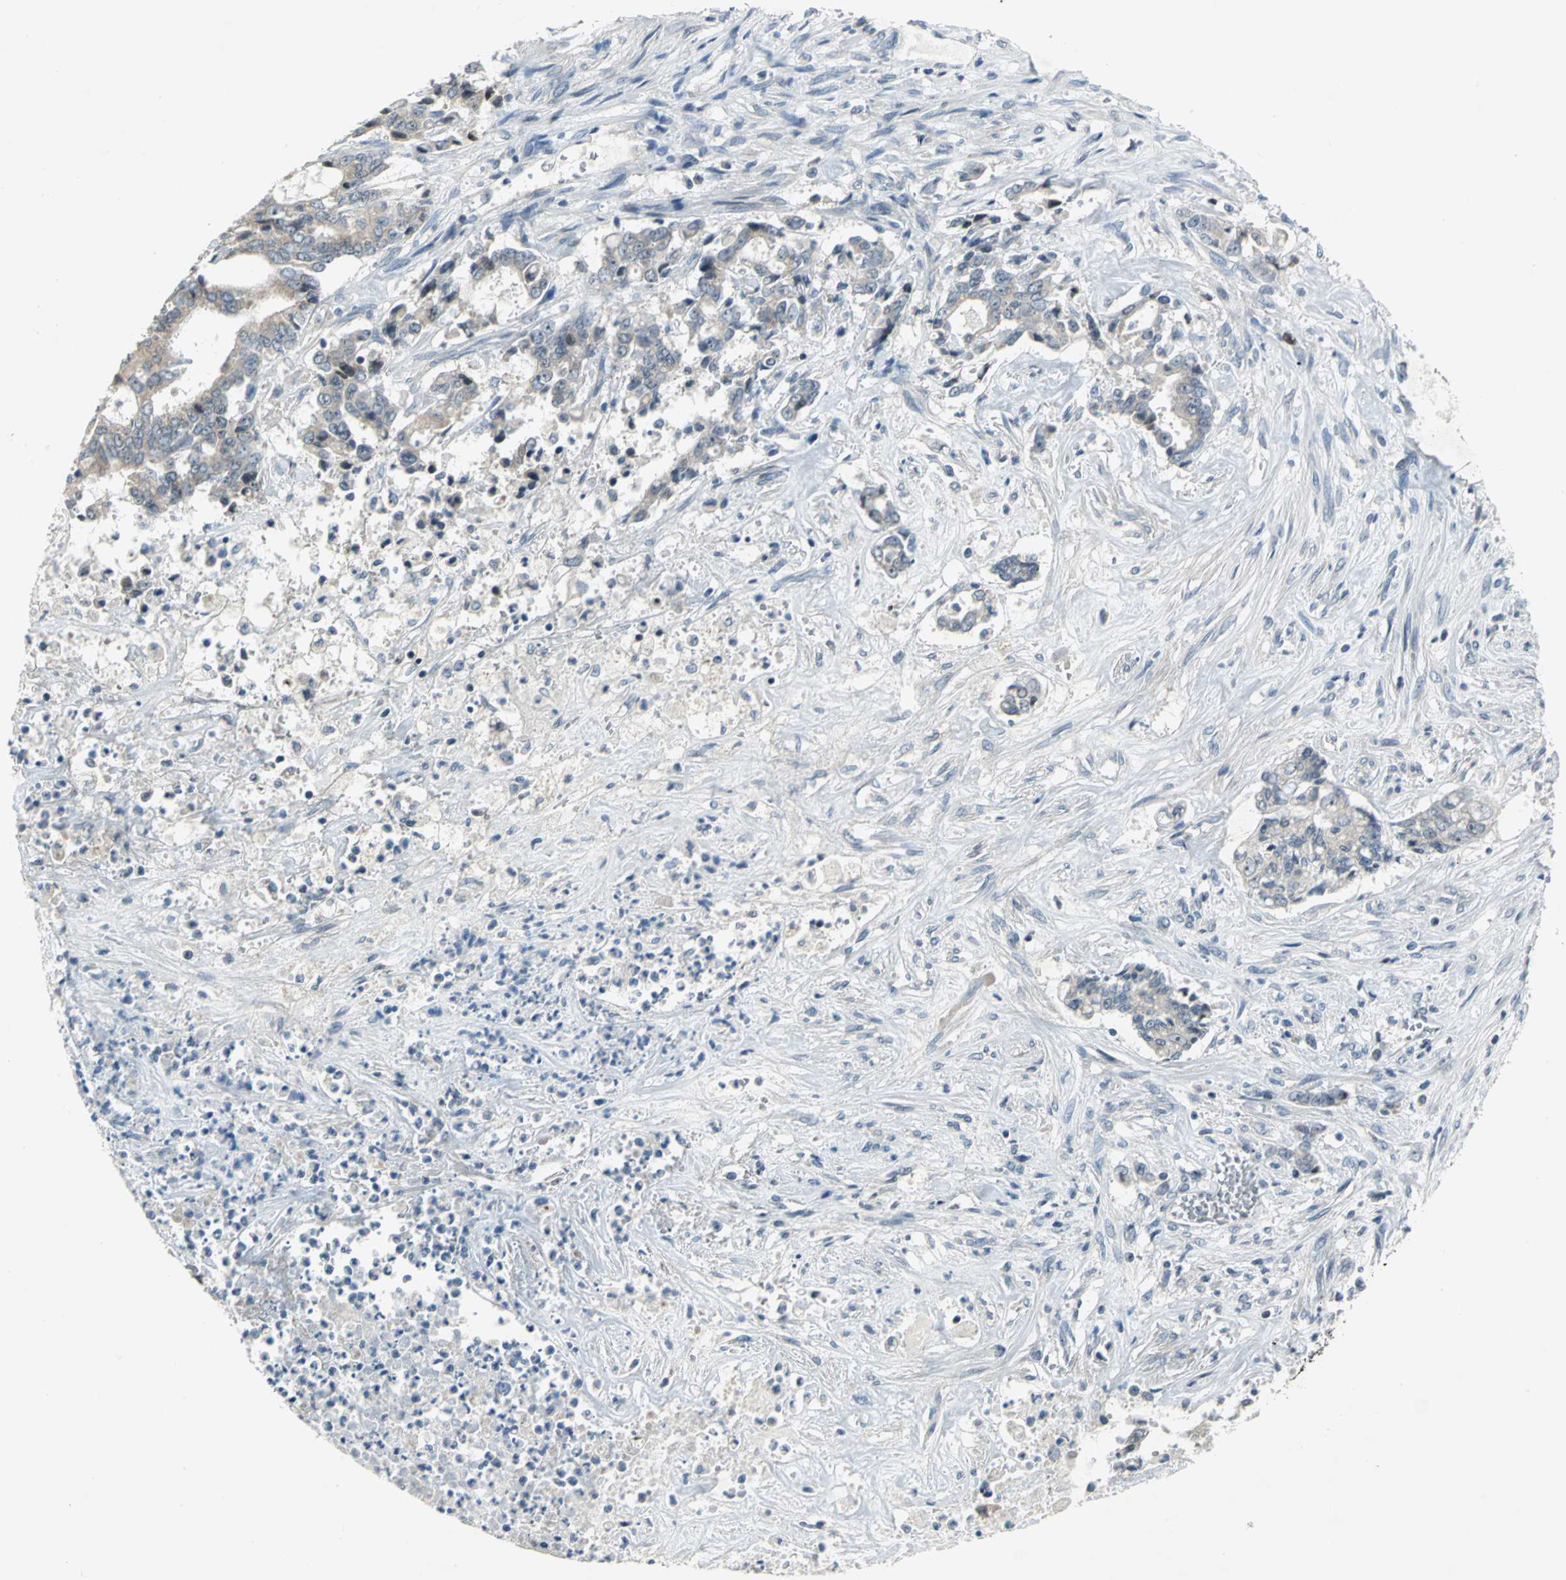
{"staining": {"intensity": "moderate", "quantity": ">75%", "location": "nuclear"}, "tissue": "liver cancer", "cell_type": "Tumor cells", "image_type": "cancer", "snomed": [{"axis": "morphology", "description": "Cholangiocarcinoma"}, {"axis": "topography", "description": "Liver"}], "caption": "Immunohistochemical staining of human liver cancer (cholangiocarcinoma) exhibits medium levels of moderate nuclear expression in about >75% of tumor cells.", "gene": "MYBBP1A", "patient": {"sex": "male", "age": 57}}